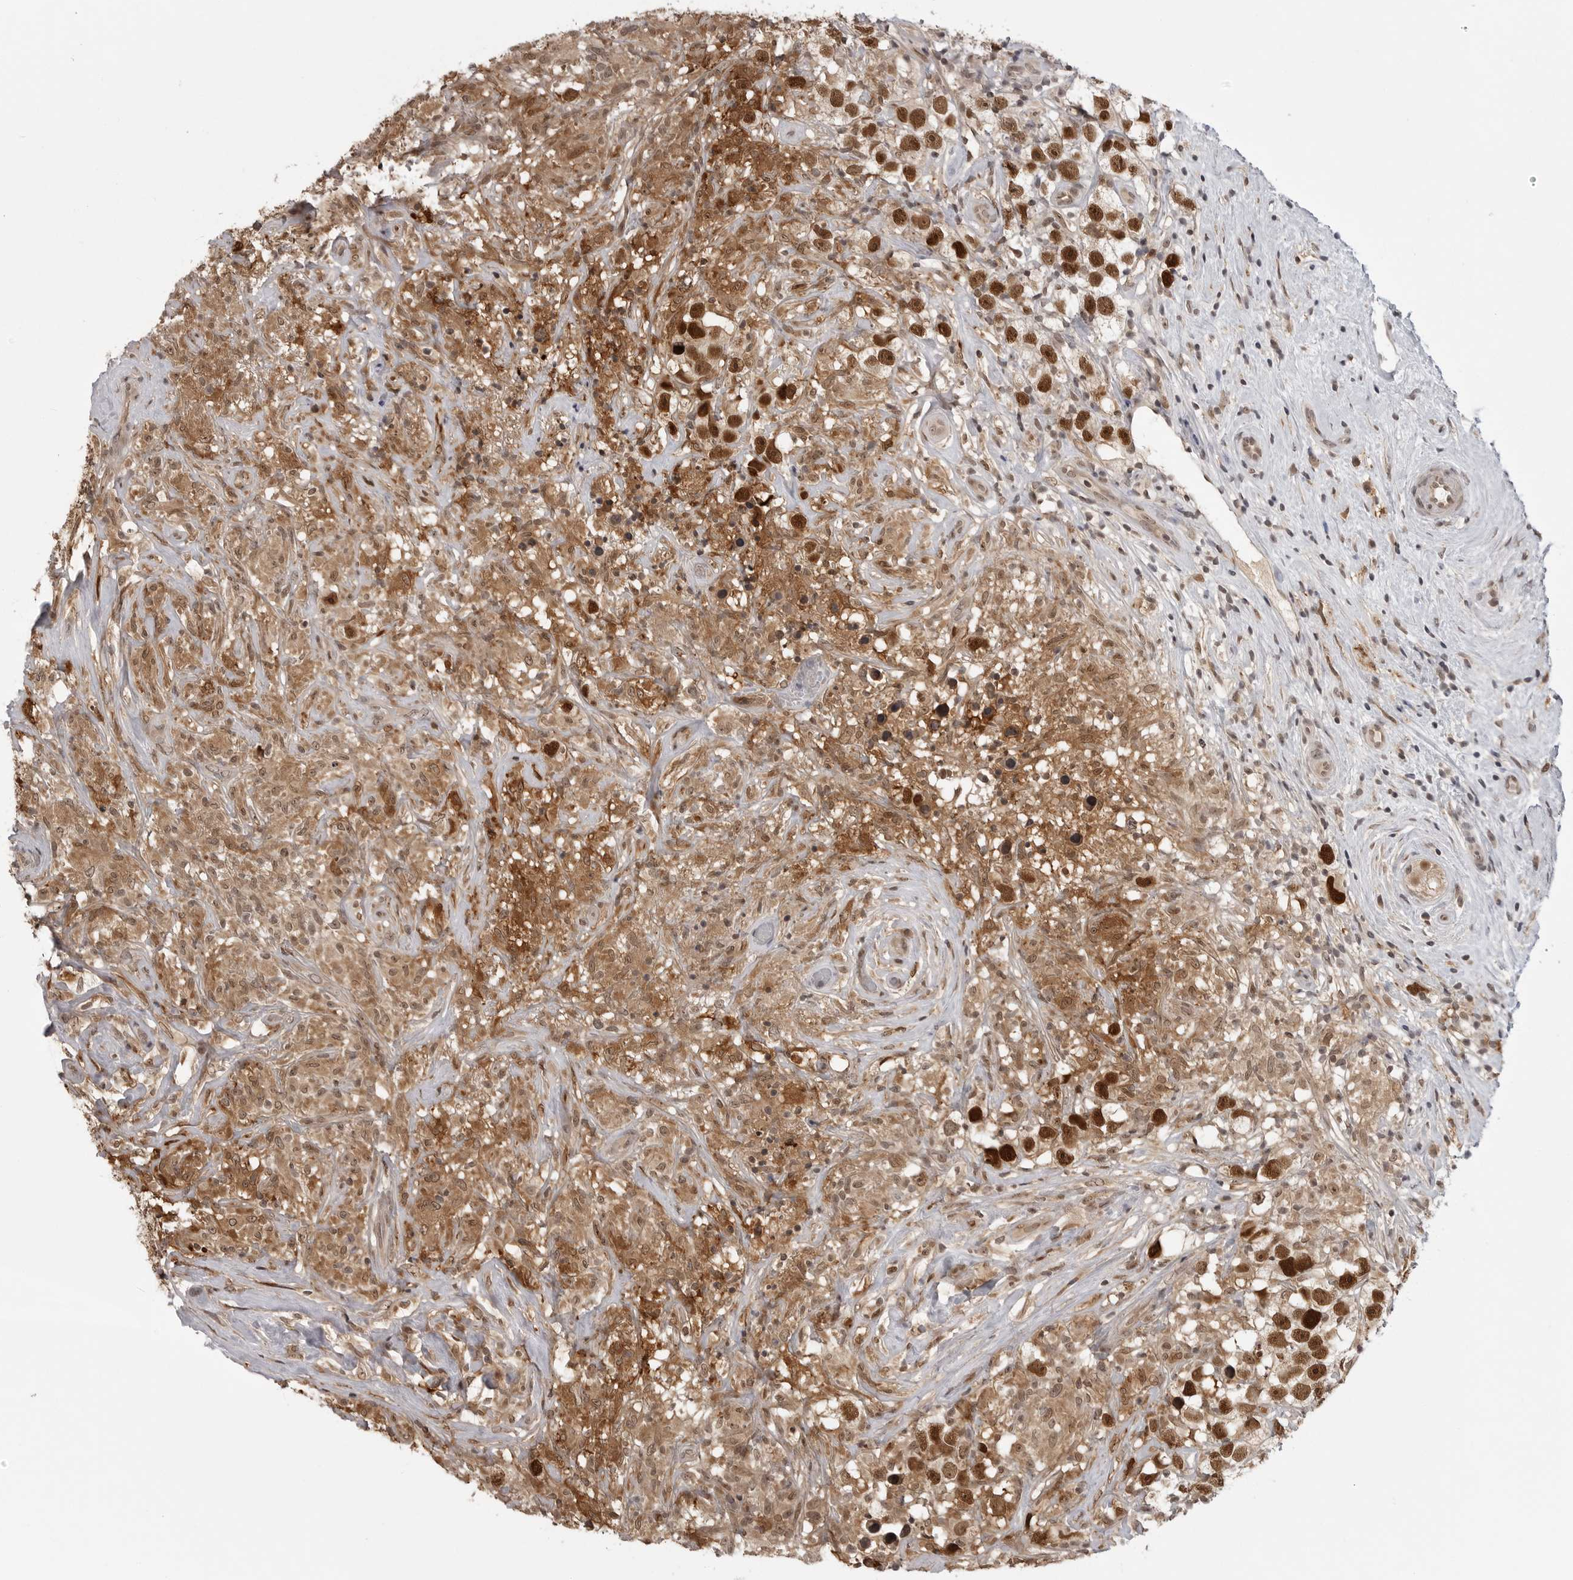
{"staining": {"intensity": "strong", "quantity": ">75%", "location": "cytoplasmic/membranous,nuclear"}, "tissue": "testis cancer", "cell_type": "Tumor cells", "image_type": "cancer", "snomed": [{"axis": "morphology", "description": "Seminoma, NOS"}, {"axis": "topography", "description": "Testis"}], "caption": "Immunohistochemistry (DAB (3,3'-diaminobenzidine)) staining of seminoma (testis) exhibits strong cytoplasmic/membranous and nuclear protein staining in approximately >75% of tumor cells. The staining was performed using DAB, with brown indicating positive protein expression. Nuclei are stained blue with hematoxylin.", "gene": "PEG3", "patient": {"sex": "male", "age": 49}}